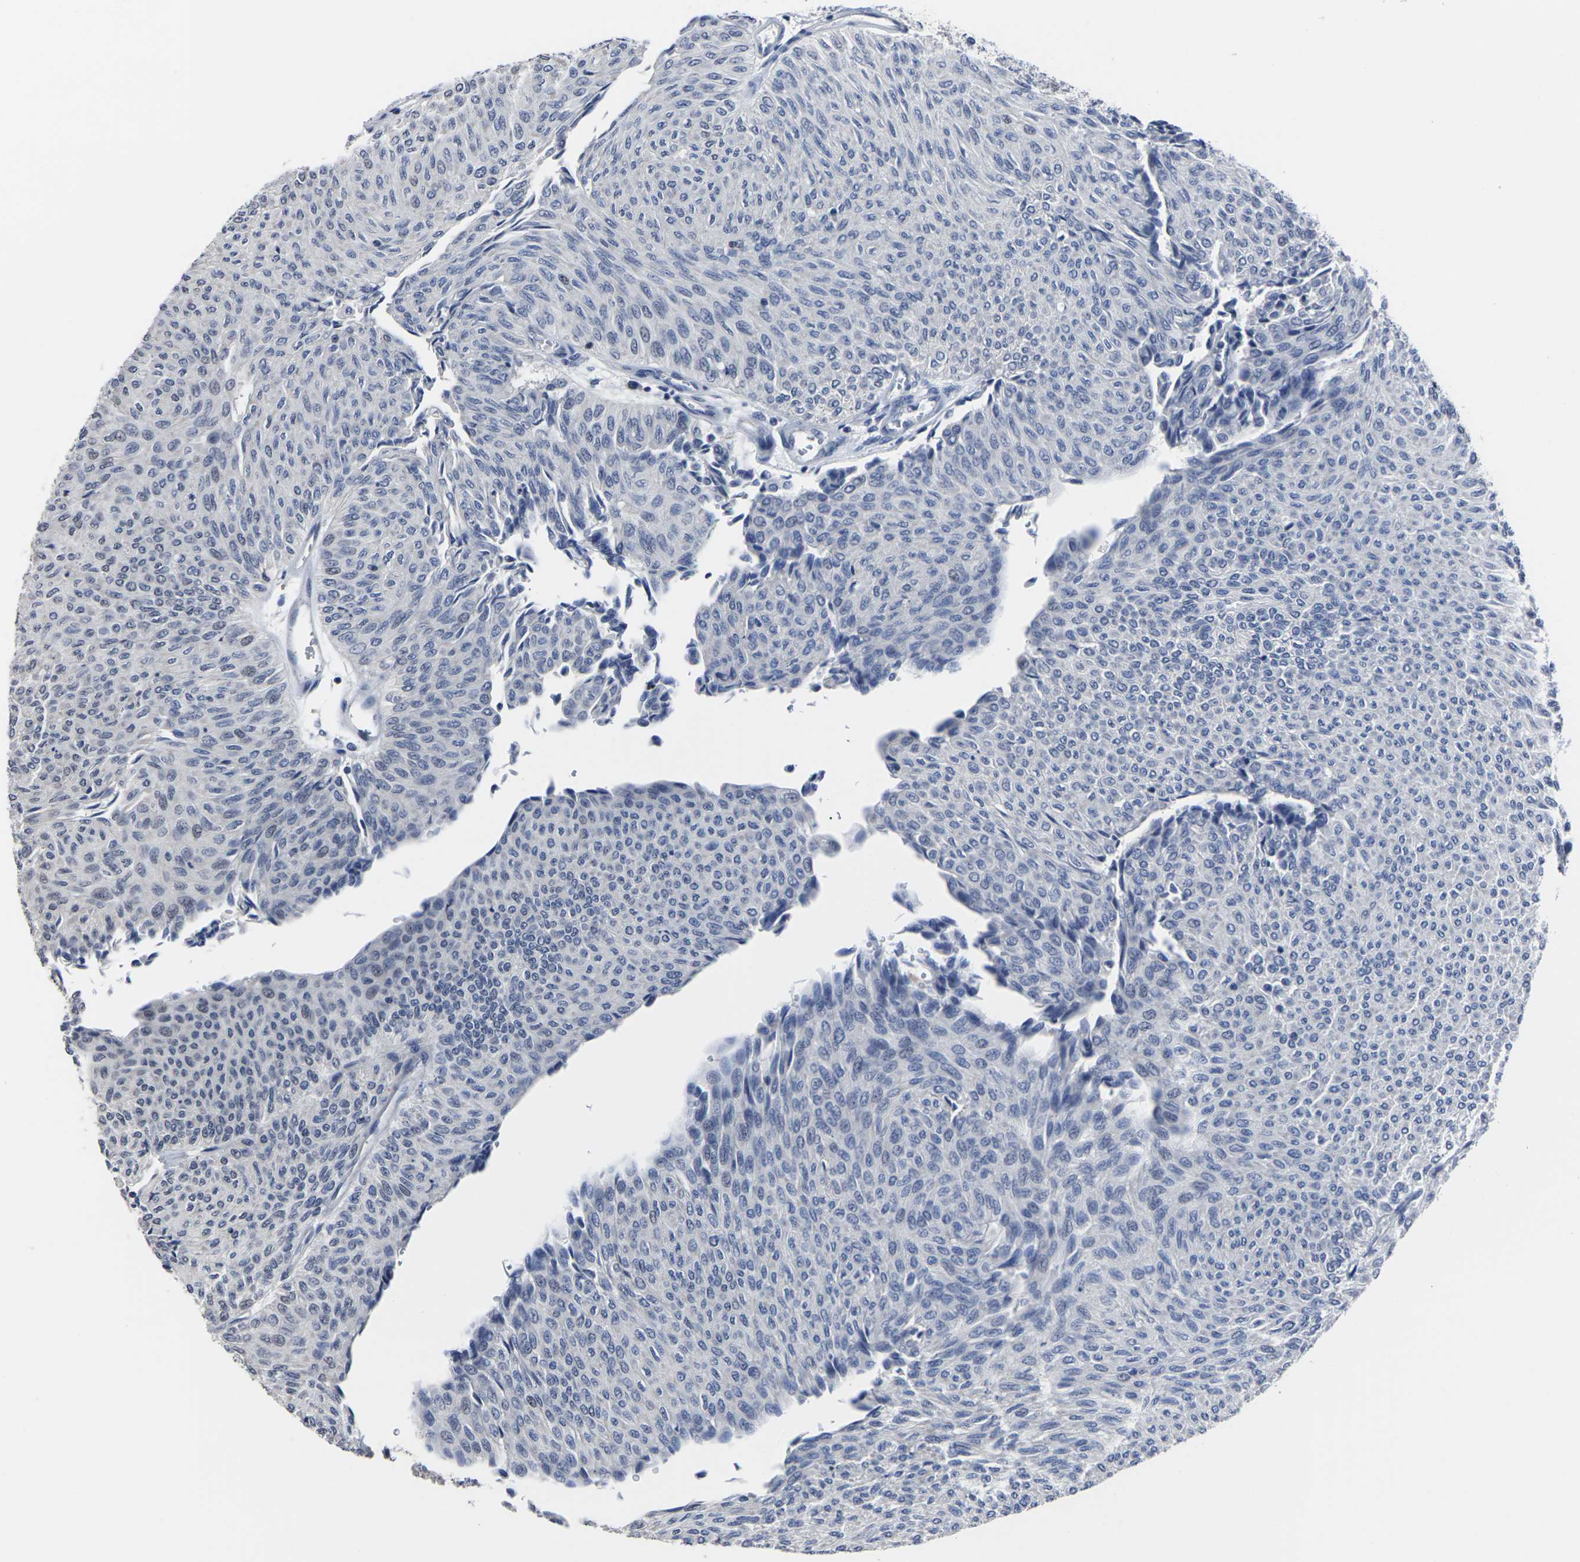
{"staining": {"intensity": "negative", "quantity": "none", "location": "none"}, "tissue": "urothelial cancer", "cell_type": "Tumor cells", "image_type": "cancer", "snomed": [{"axis": "morphology", "description": "Urothelial carcinoma, Low grade"}, {"axis": "topography", "description": "Urinary bladder"}], "caption": "This is an immunohistochemistry photomicrograph of low-grade urothelial carcinoma. There is no positivity in tumor cells.", "gene": "MSANTD4", "patient": {"sex": "male", "age": 78}}